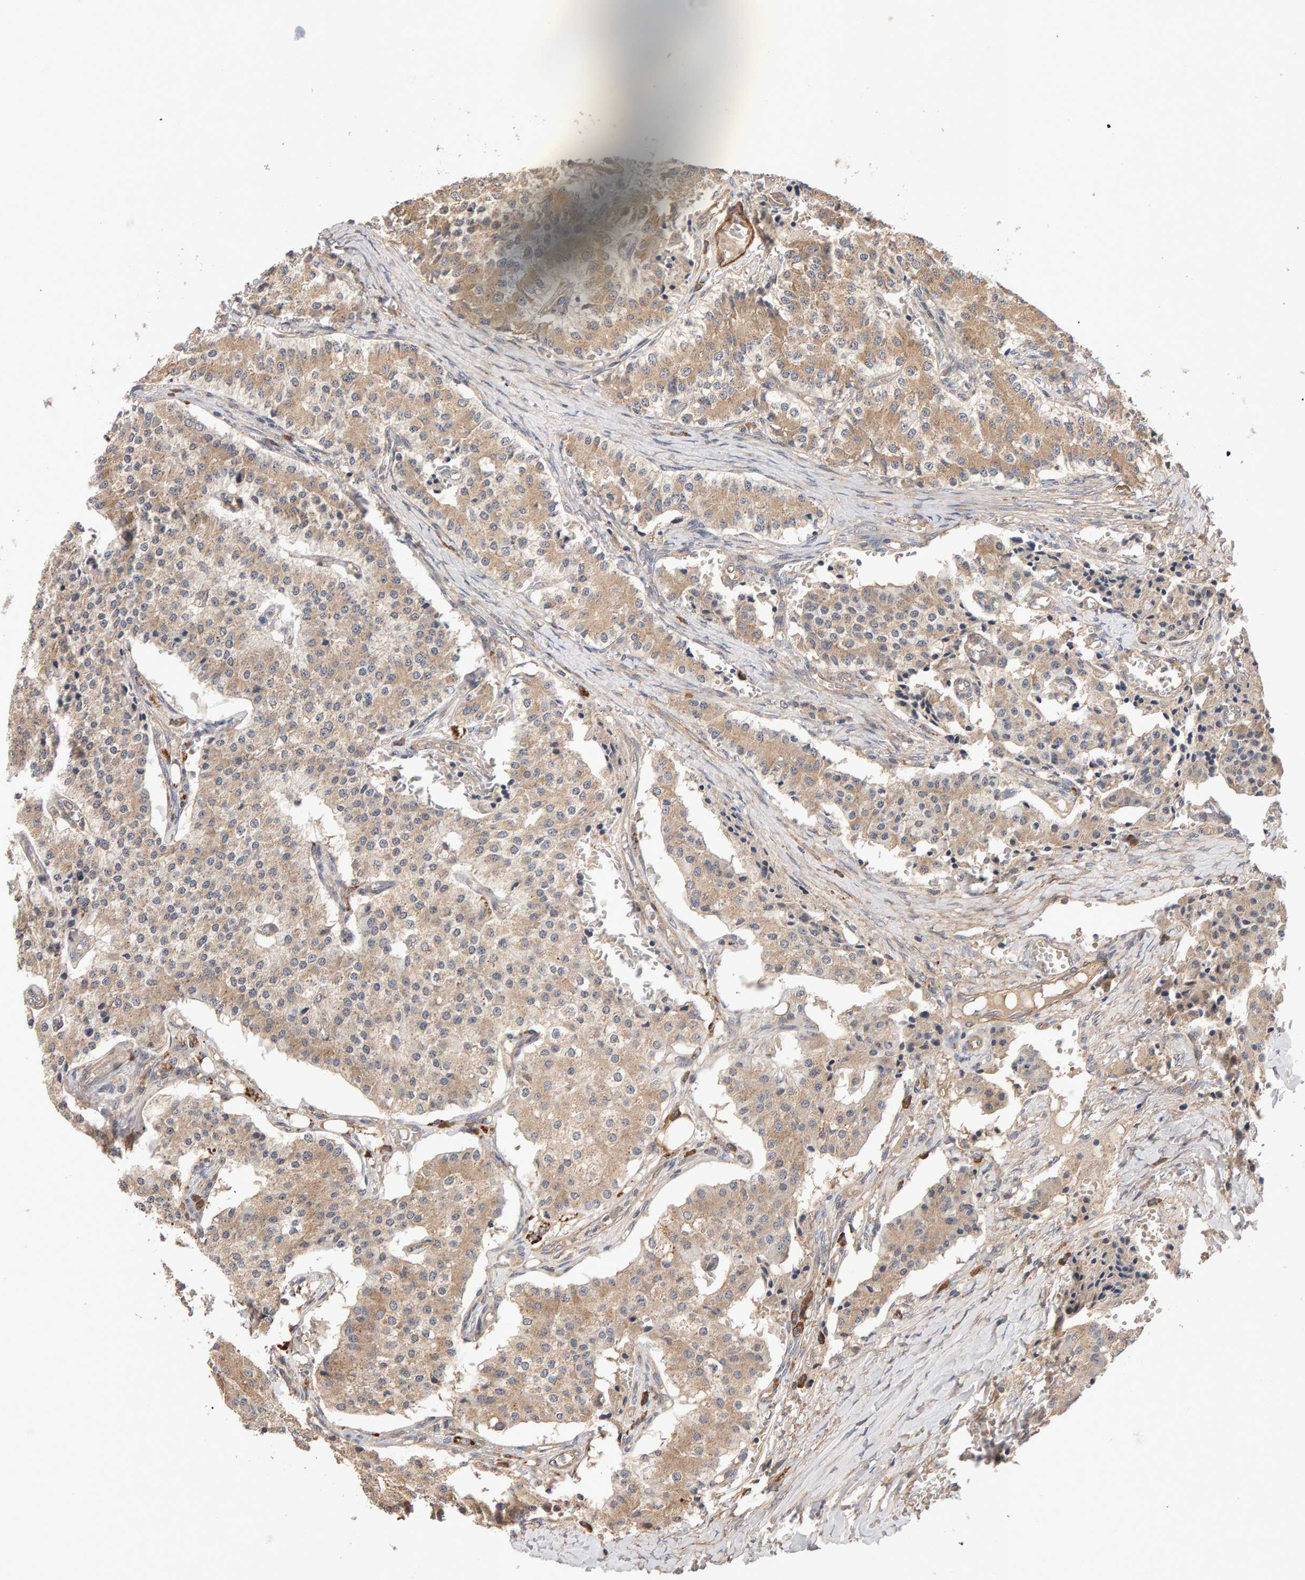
{"staining": {"intensity": "weak", "quantity": ">75%", "location": "cytoplasmic/membranous"}, "tissue": "carcinoid", "cell_type": "Tumor cells", "image_type": "cancer", "snomed": [{"axis": "morphology", "description": "Carcinoid, malignant, NOS"}, {"axis": "topography", "description": "Colon"}], "caption": "The photomicrograph demonstrates immunohistochemical staining of carcinoid (malignant). There is weak cytoplasmic/membranous positivity is appreciated in about >75% of tumor cells.", "gene": "RNF19A", "patient": {"sex": "female", "age": 52}}